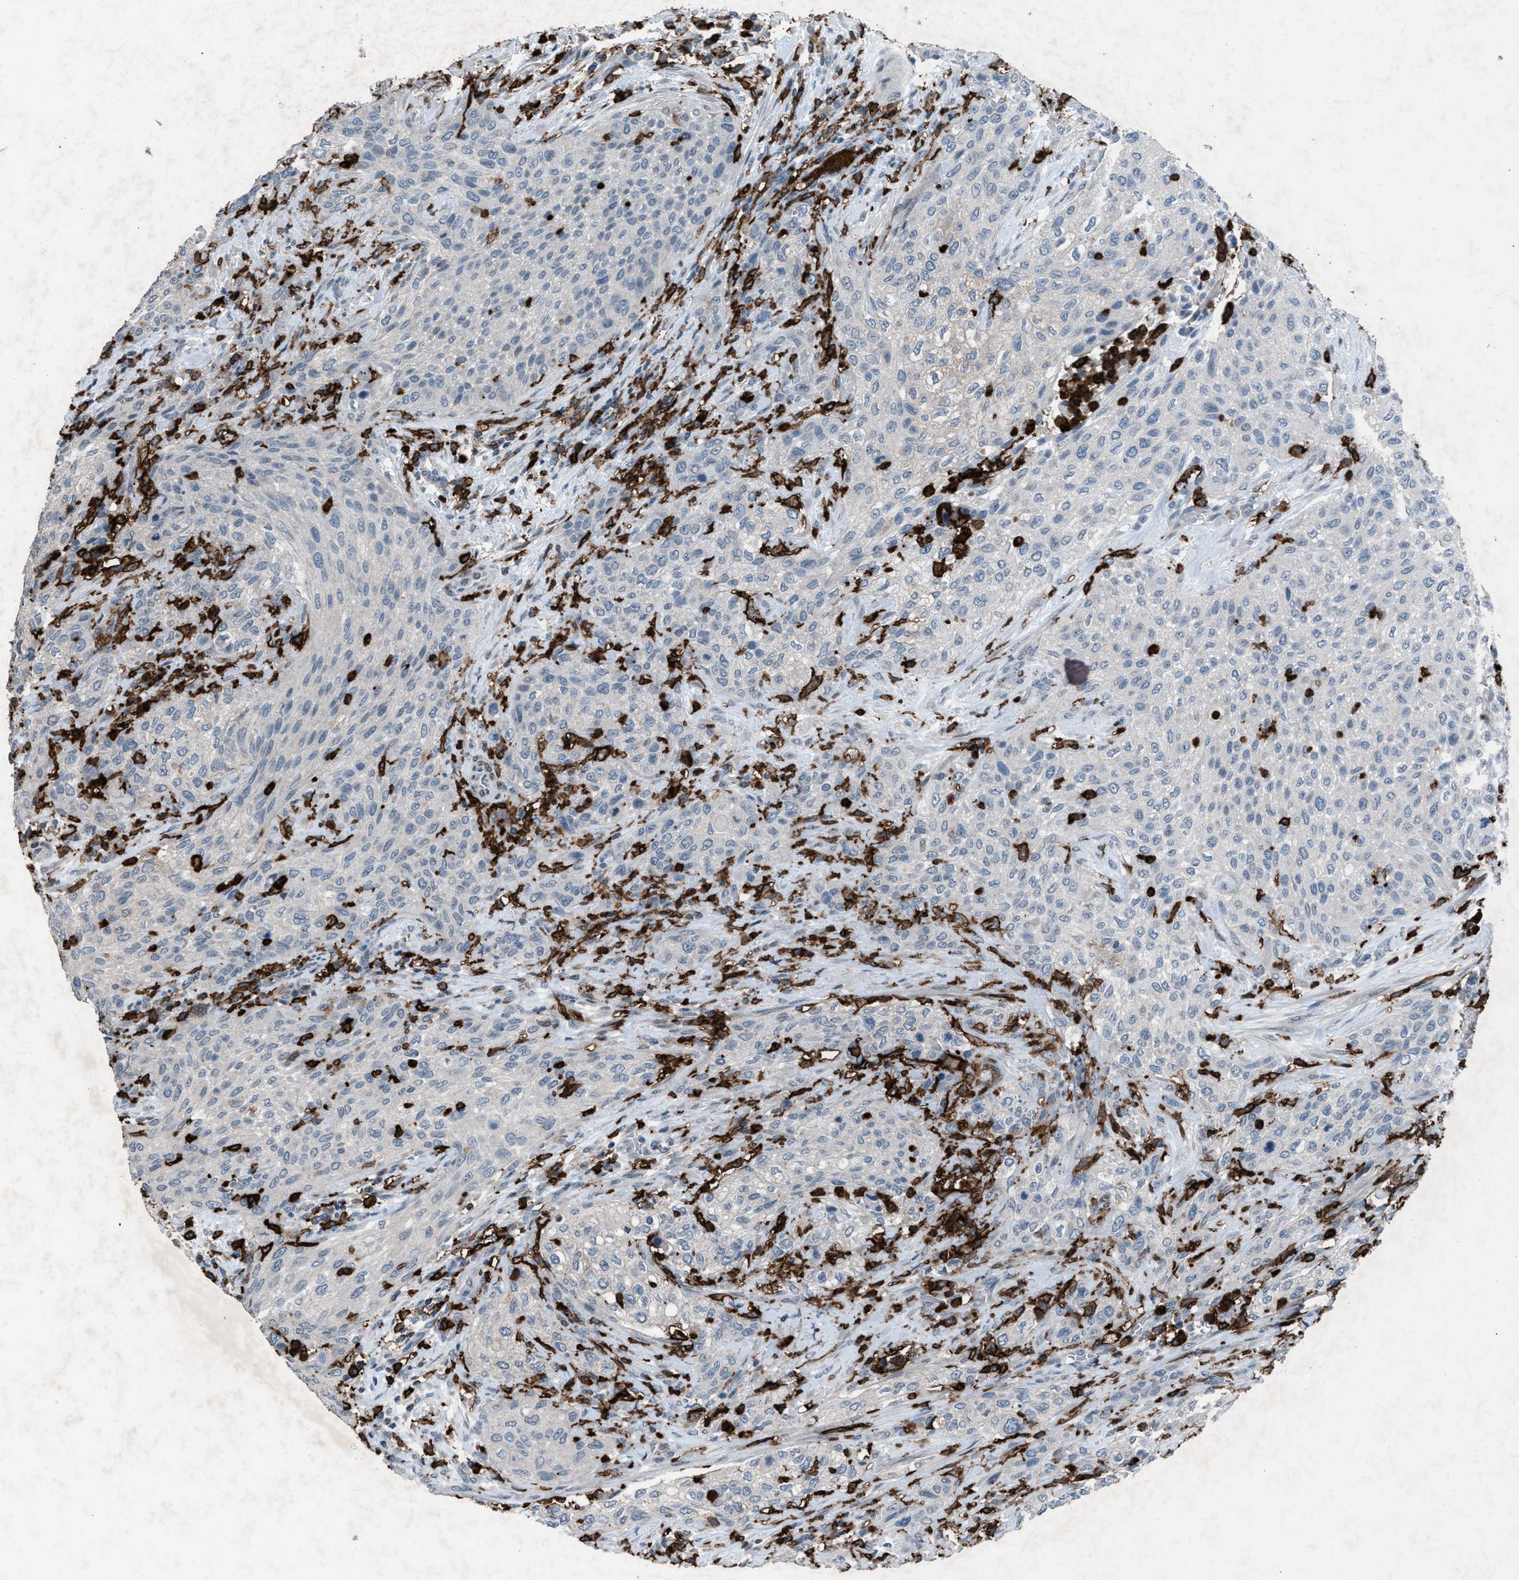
{"staining": {"intensity": "negative", "quantity": "none", "location": "none"}, "tissue": "urothelial cancer", "cell_type": "Tumor cells", "image_type": "cancer", "snomed": [{"axis": "morphology", "description": "Urothelial carcinoma, Low grade"}, {"axis": "morphology", "description": "Urothelial carcinoma, High grade"}, {"axis": "topography", "description": "Urinary bladder"}], "caption": "A photomicrograph of urothelial cancer stained for a protein shows no brown staining in tumor cells.", "gene": "FCER1G", "patient": {"sex": "male", "age": 35}}